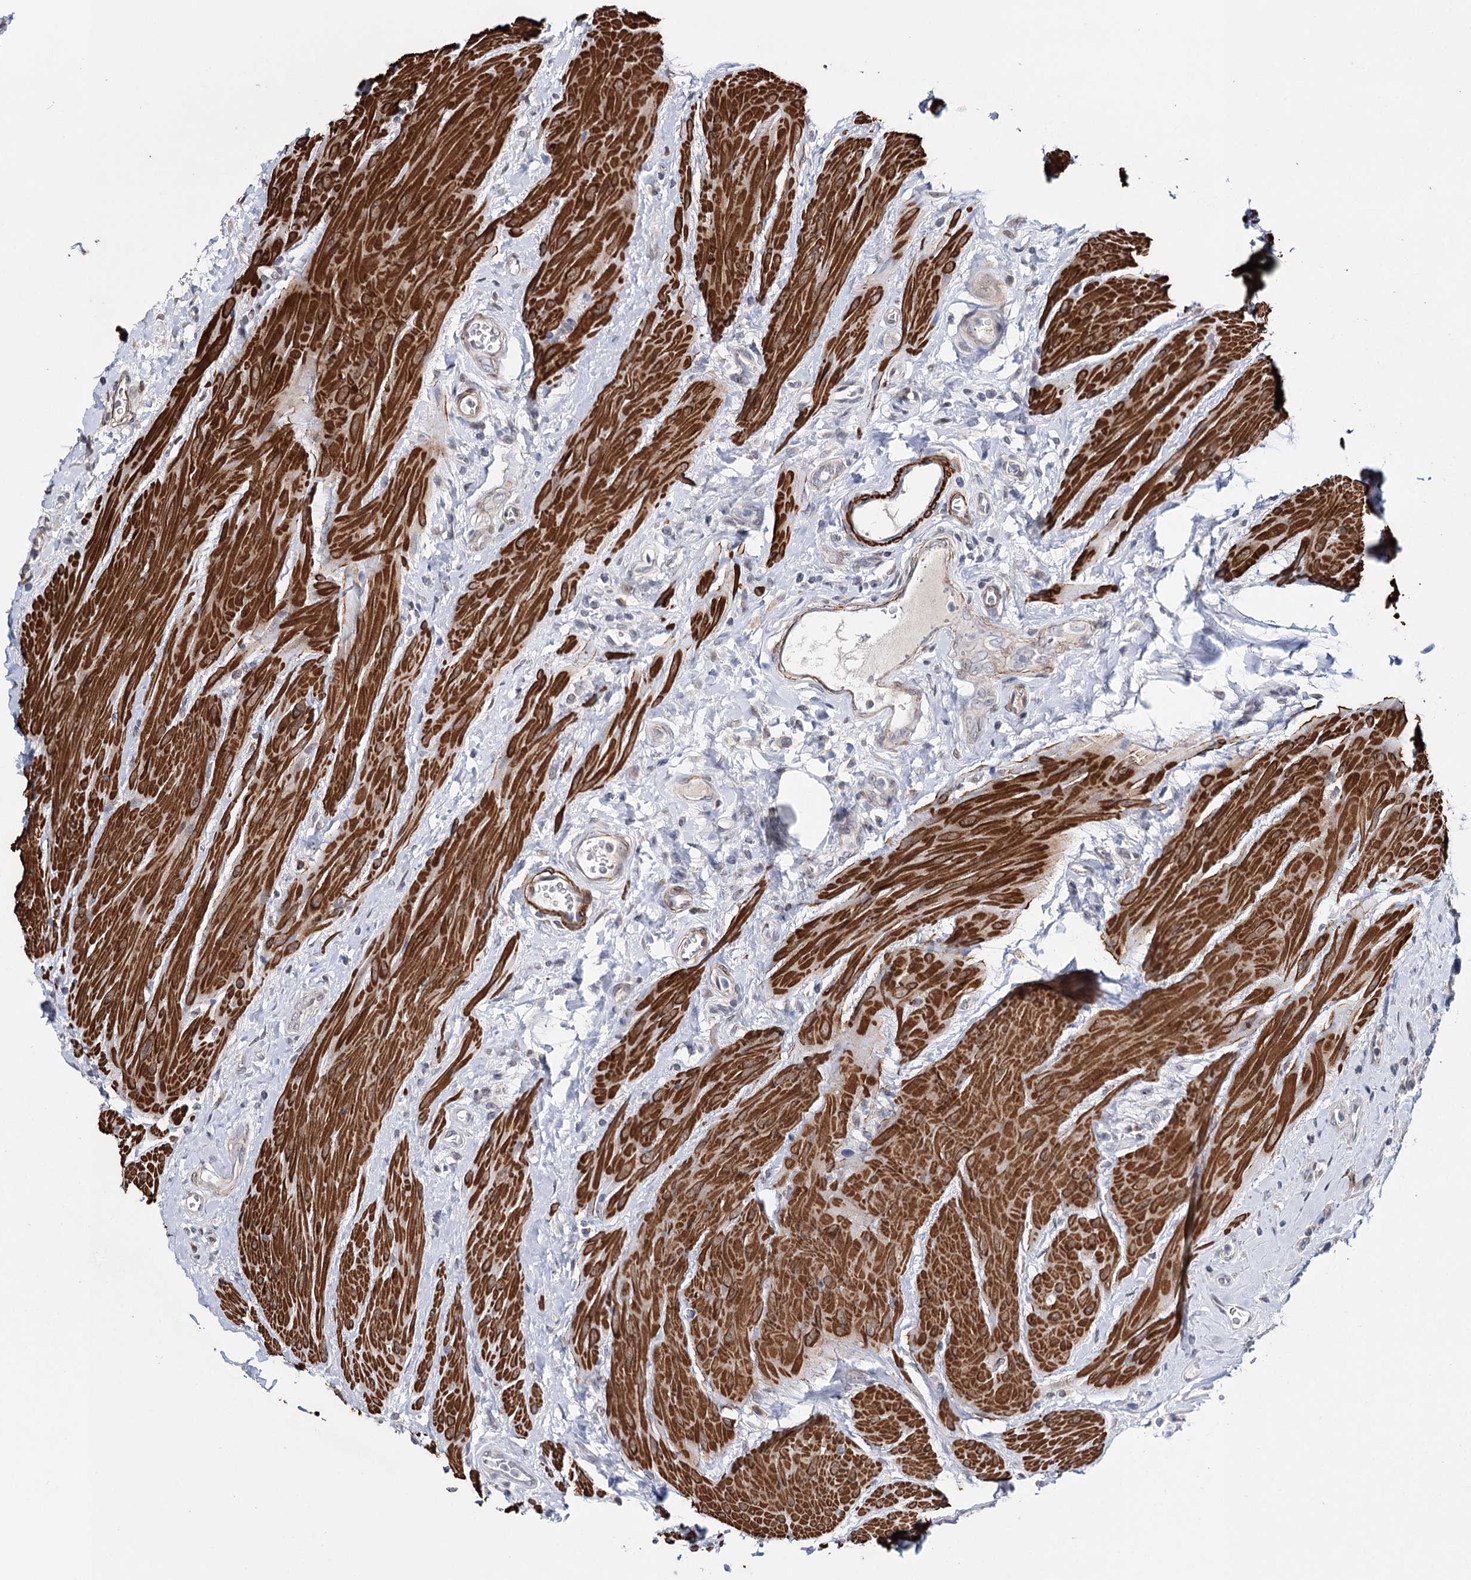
{"staining": {"intensity": "weak", "quantity": "<25%", "location": "cytoplasmic/membranous"}, "tissue": "urothelial cancer", "cell_type": "Tumor cells", "image_type": "cancer", "snomed": [{"axis": "morphology", "description": "Urothelial carcinoma, High grade"}, {"axis": "topography", "description": "Urinary bladder"}], "caption": "Immunohistochemical staining of human urothelial cancer demonstrates no significant staining in tumor cells.", "gene": "CFAP46", "patient": {"sex": "male", "age": 50}}